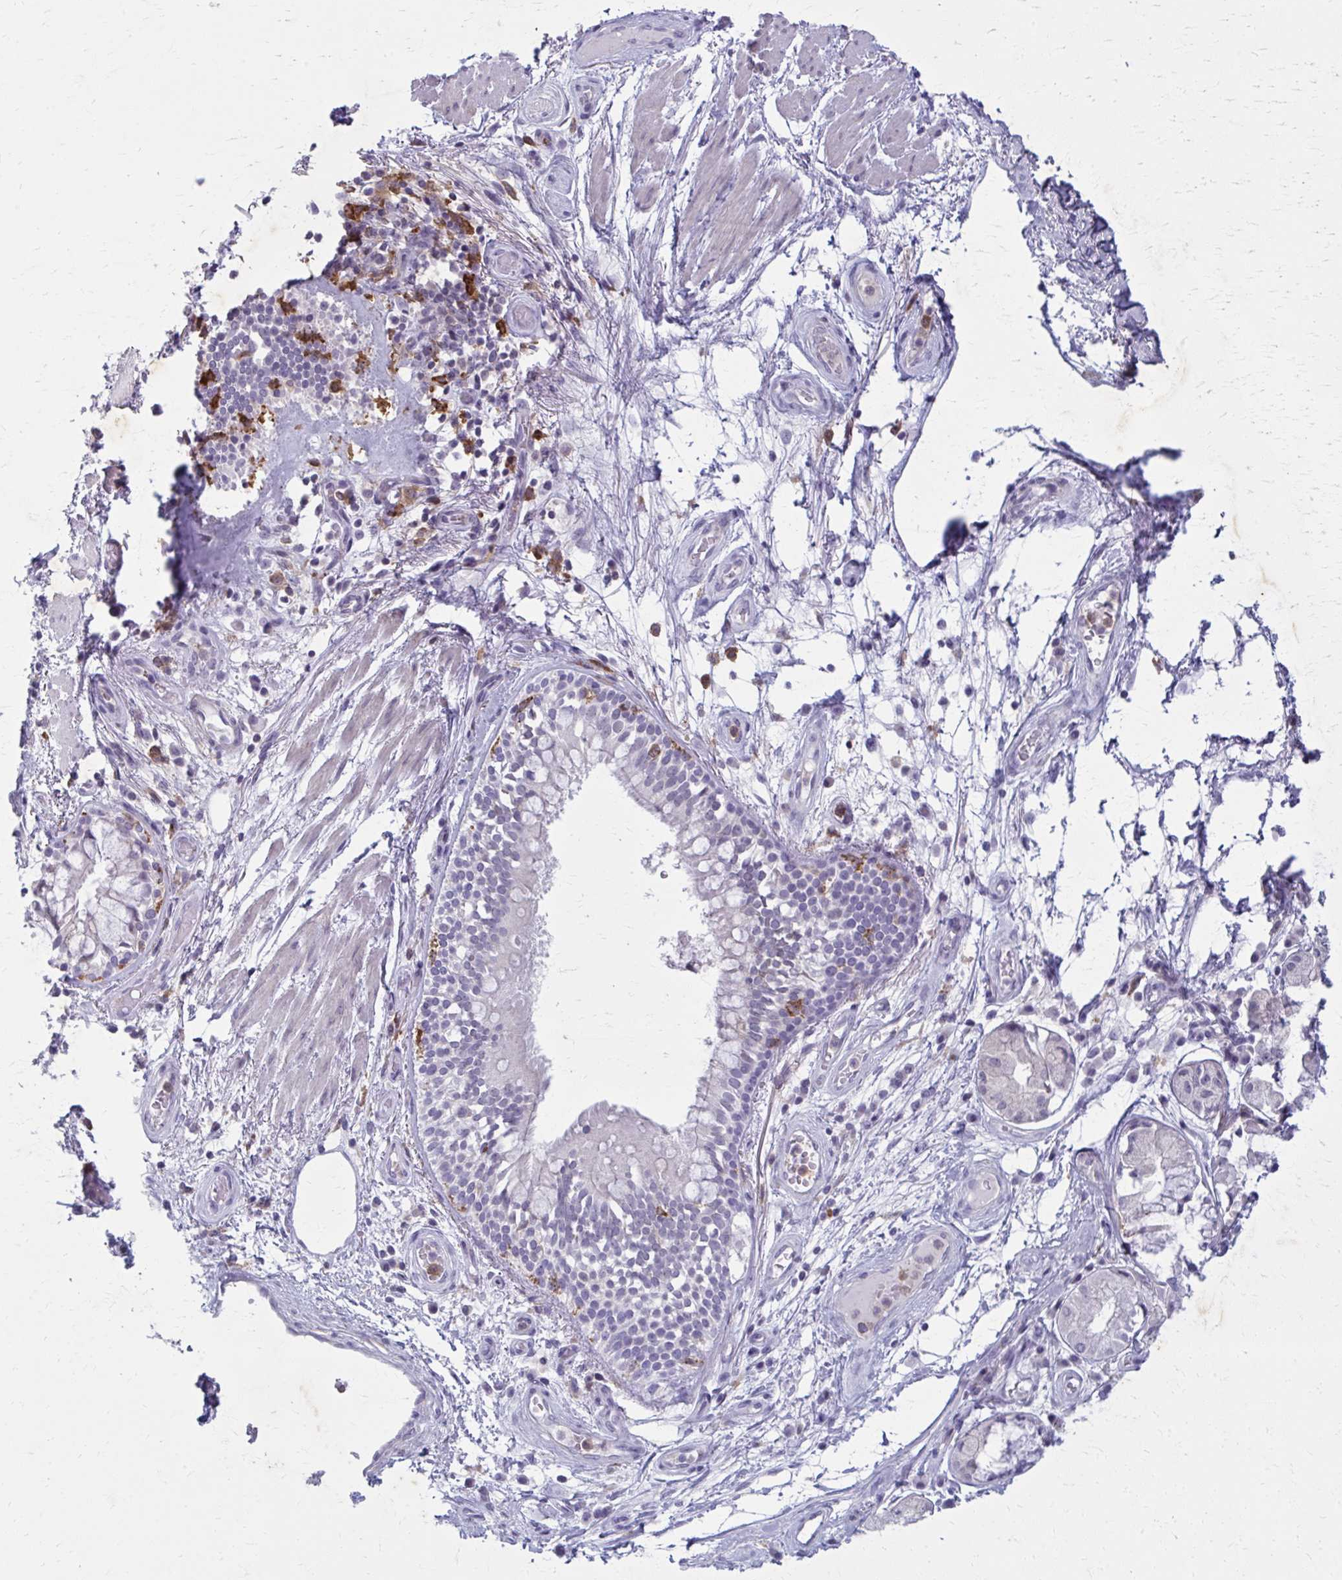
{"staining": {"intensity": "negative", "quantity": "none", "location": "none"}, "tissue": "soft tissue", "cell_type": "Fibroblasts", "image_type": "normal", "snomed": [{"axis": "morphology", "description": "Normal tissue, NOS"}, {"axis": "topography", "description": "Cartilage tissue"}, {"axis": "topography", "description": "Bronchus"}], "caption": "Fibroblasts show no significant staining in normal soft tissue. (DAB (3,3'-diaminobenzidine) immunohistochemistry (IHC) with hematoxylin counter stain).", "gene": "CARD9", "patient": {"sex": "male", "age": 64}}